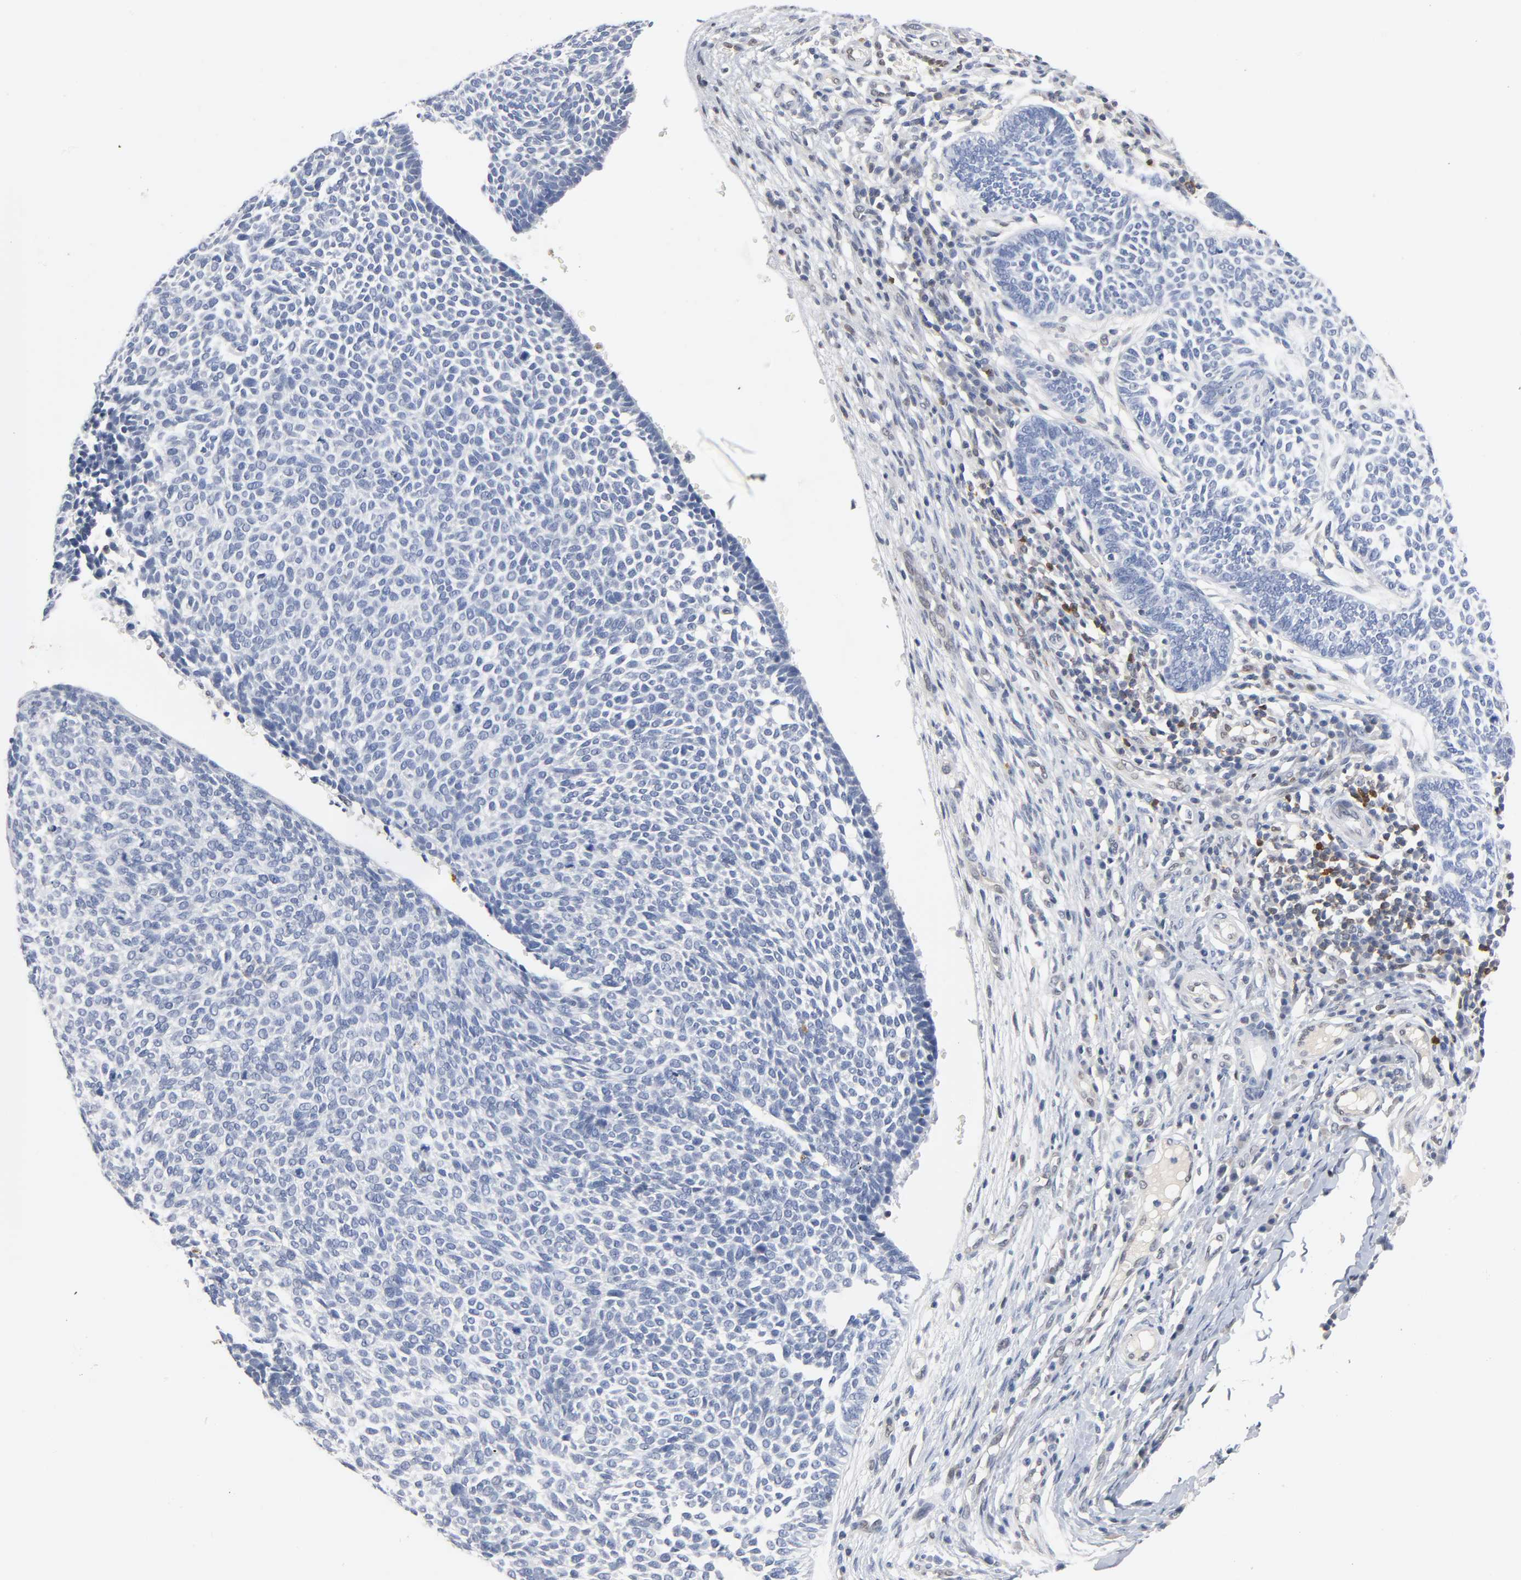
{"staining": {"intensity": "negative", "quantity": "none", "location": "none"}, "tissue": "skin cancer", "cell_type": "Tumor cells", "image_type": "cancer", "snomed": [{"axis": "morphology", "description": "Normal tissue, NOS"}, {"axis": "morphology", "description": "Basal cell carcinoma"}, {"axis": "topography", "description": "Skin"}], "caption": "This is an immunohistochemistry histopathology image of skin basal cell carcinoma. There is no staining in tumor cells.", "gene": "NFATC1", "patient": {"sex": "male", "age": 87}}